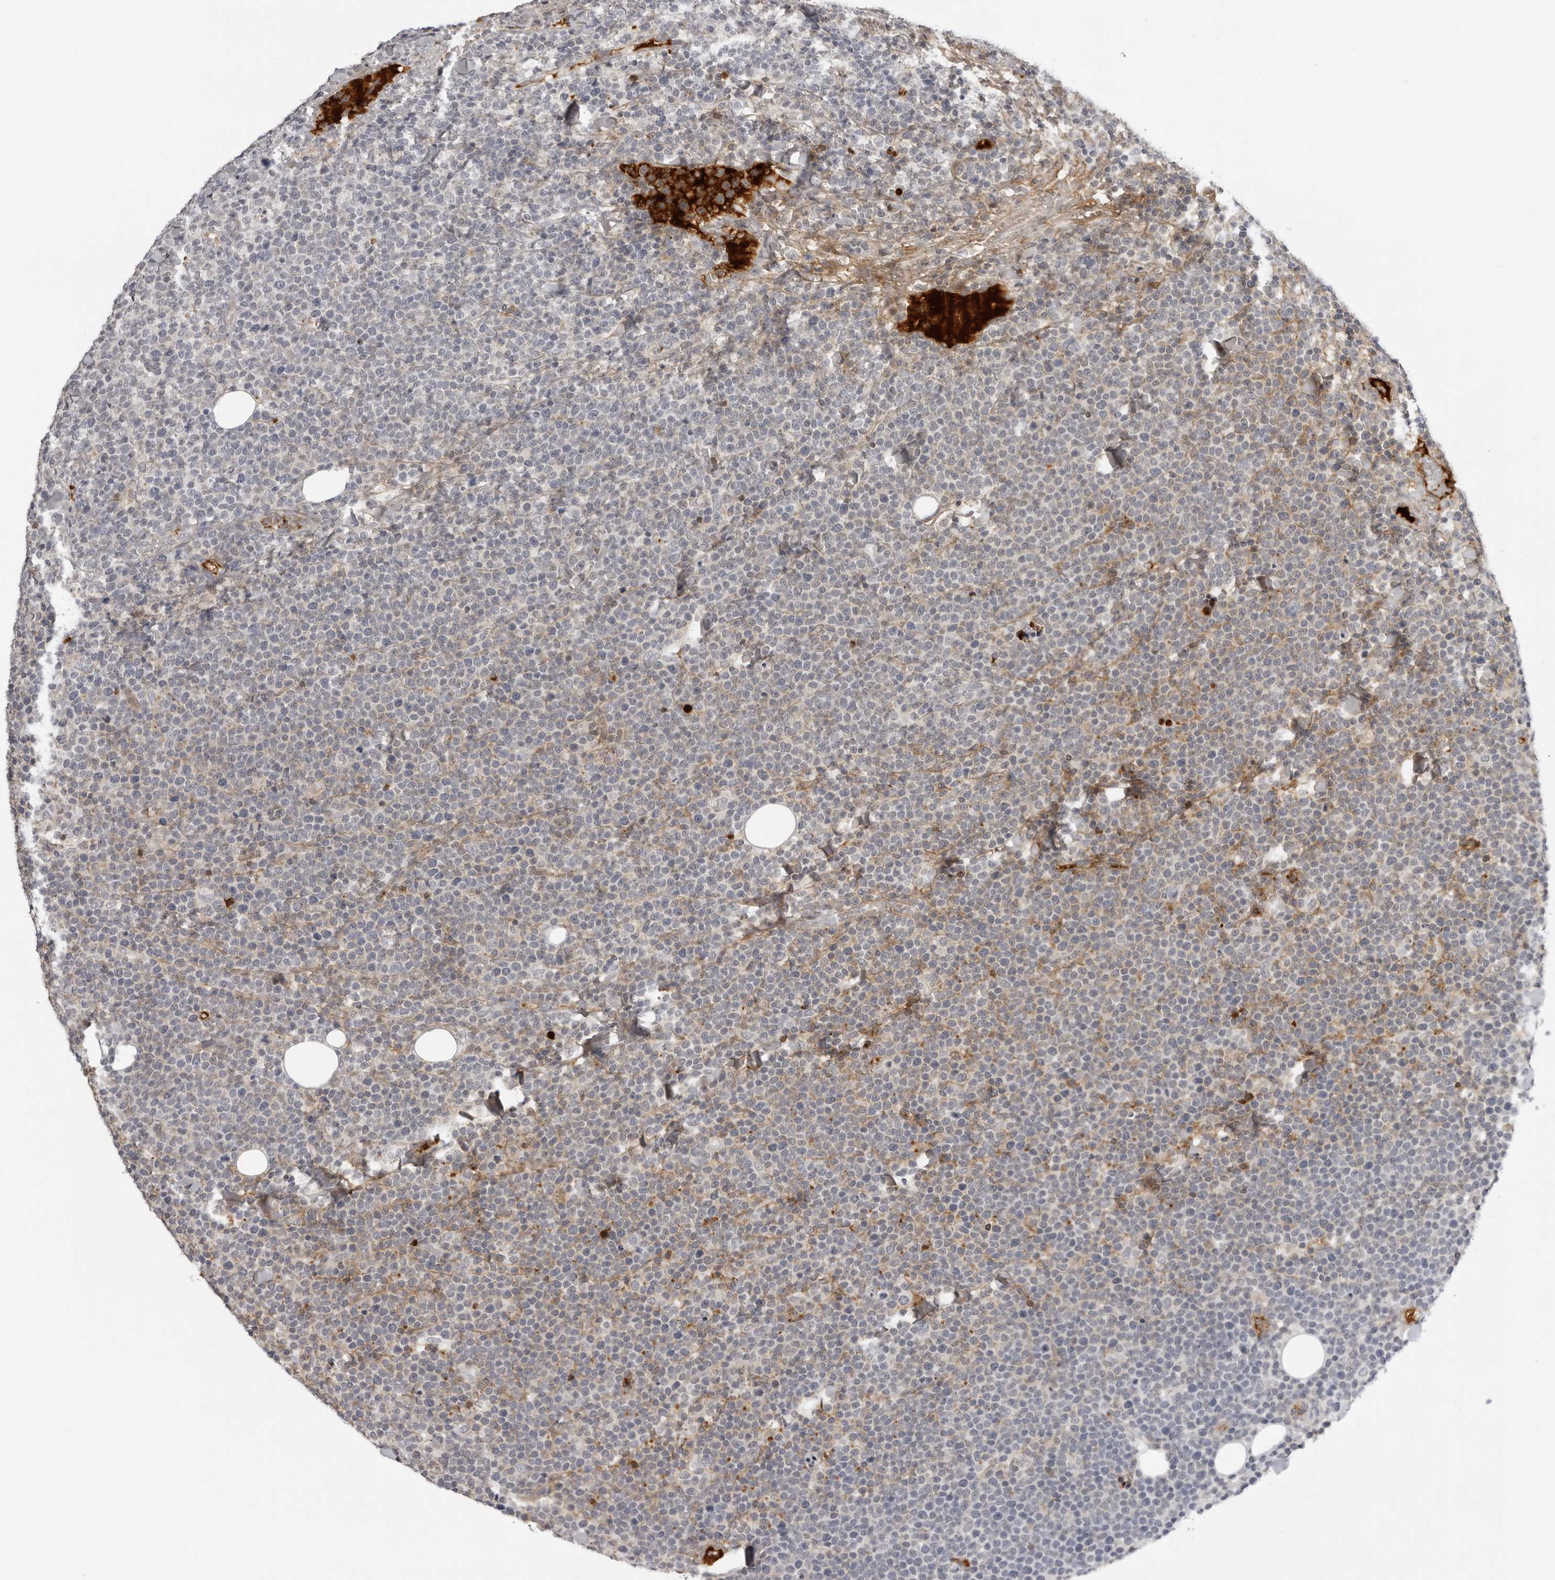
{"staining": {"intensity": "negative", "quantity": "none", "location": "none"}, "tissue": "lymphoma", "cell_type": "Tumor cells", "image_type": "cancer", "snomed": [{"axis": "morphology", "description": "Malignant lymphoma, non-Hodgkin's type, High grade"}, {"axis": "topography", "description": "Lymph node"}], "caption": "High magnification brightfield microscopy of malignant lymphoma, non-Hodgkin's type (high-grade) stained with DAB (brown) and counterstained with hematoxylin (blue): tumor cells show no significant expression.", "gene": "SERPINF2", "patient": {"sex": "male", "age": 61}}